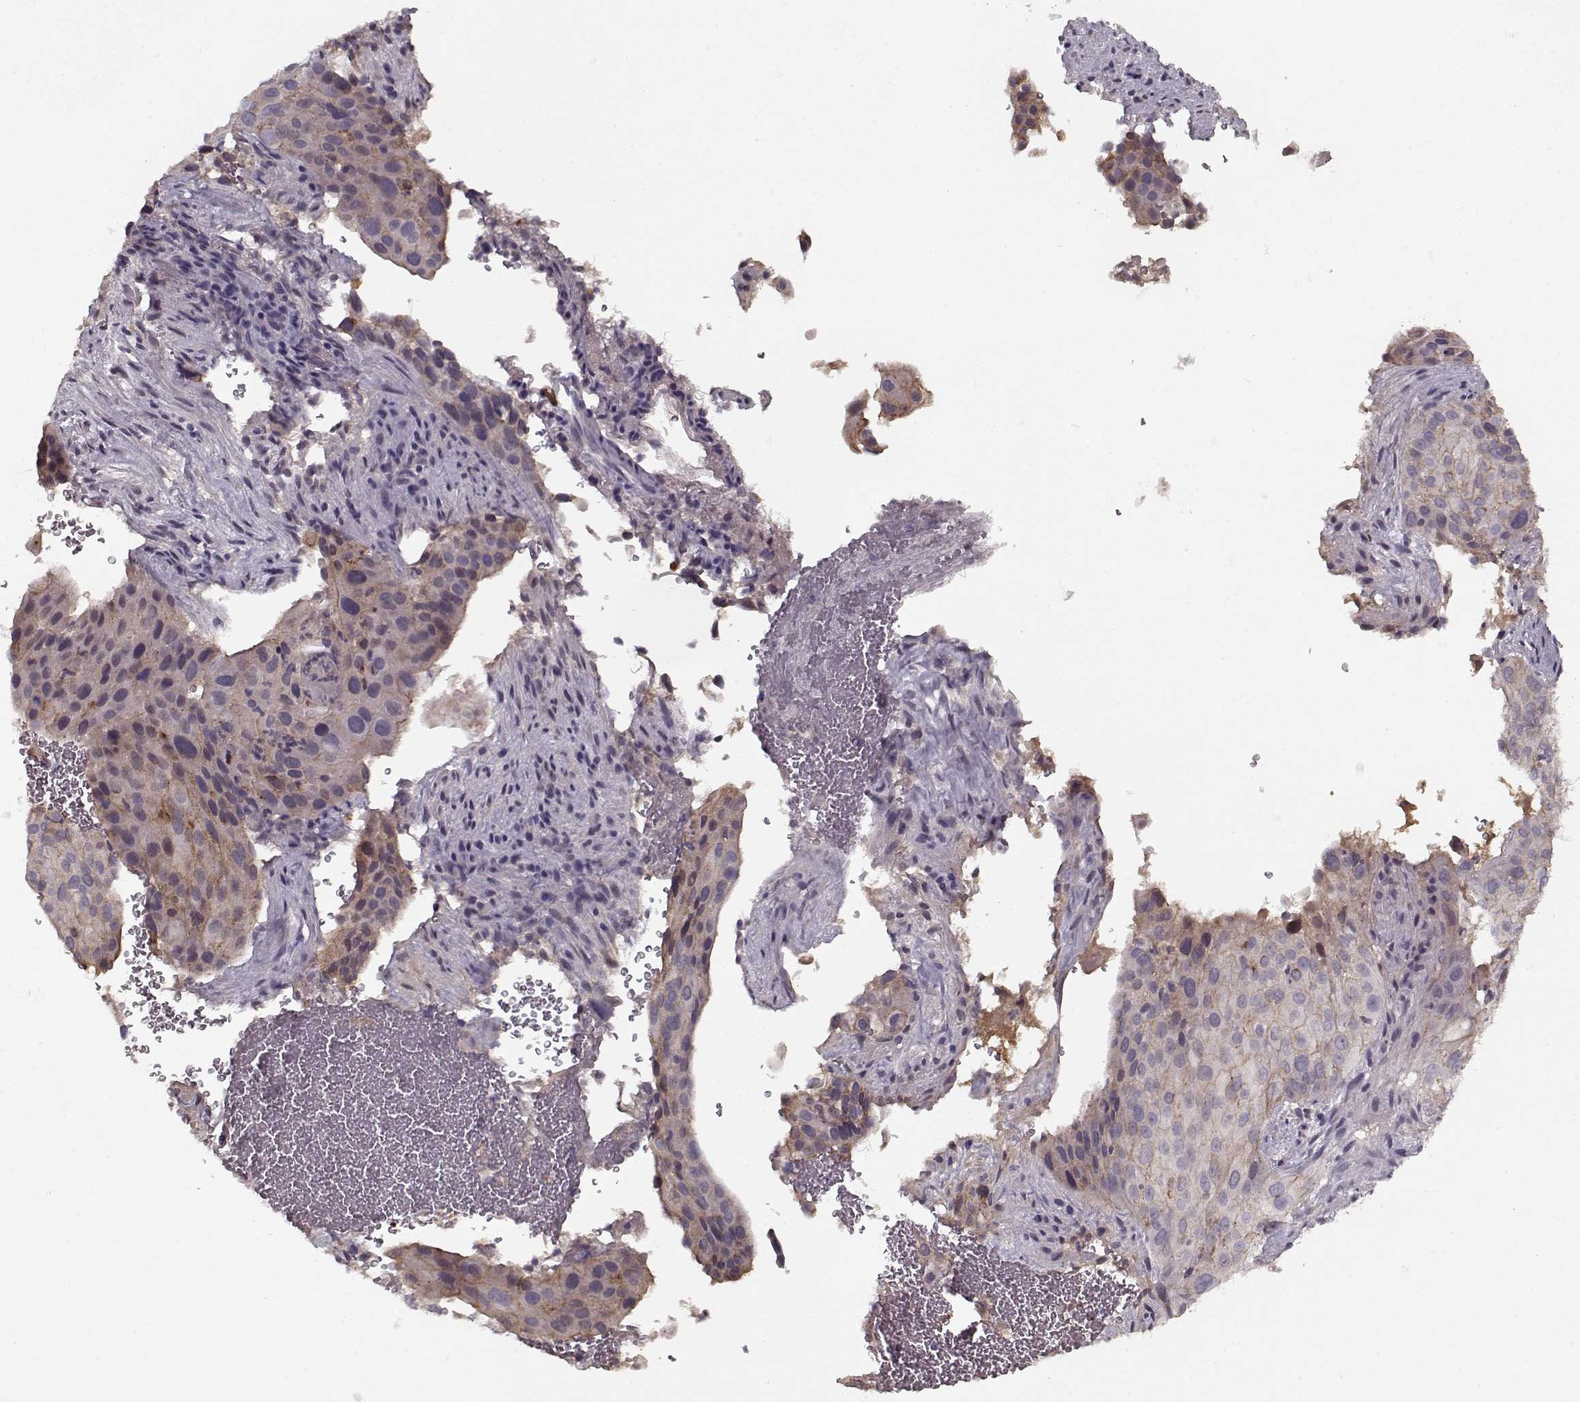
{"staining": {"intensity": "negative", "quantity": "none", "location": "none"}, "tissue": "cervical cancer", "cell_type": "Tumor cells", "image_type": "cancer", "snomed": [{"axis": "morphology", "description": "Squamous cell carcinoma, NOS"}, {"axis": "topography", "description": "Cervix"}], "caption": "Immunohistochemistry of human cervical squamous cell carcinoma displays no expression in tumor cells.", "gene": "AFM", "patient": {"sex": "female", "age": 38}}